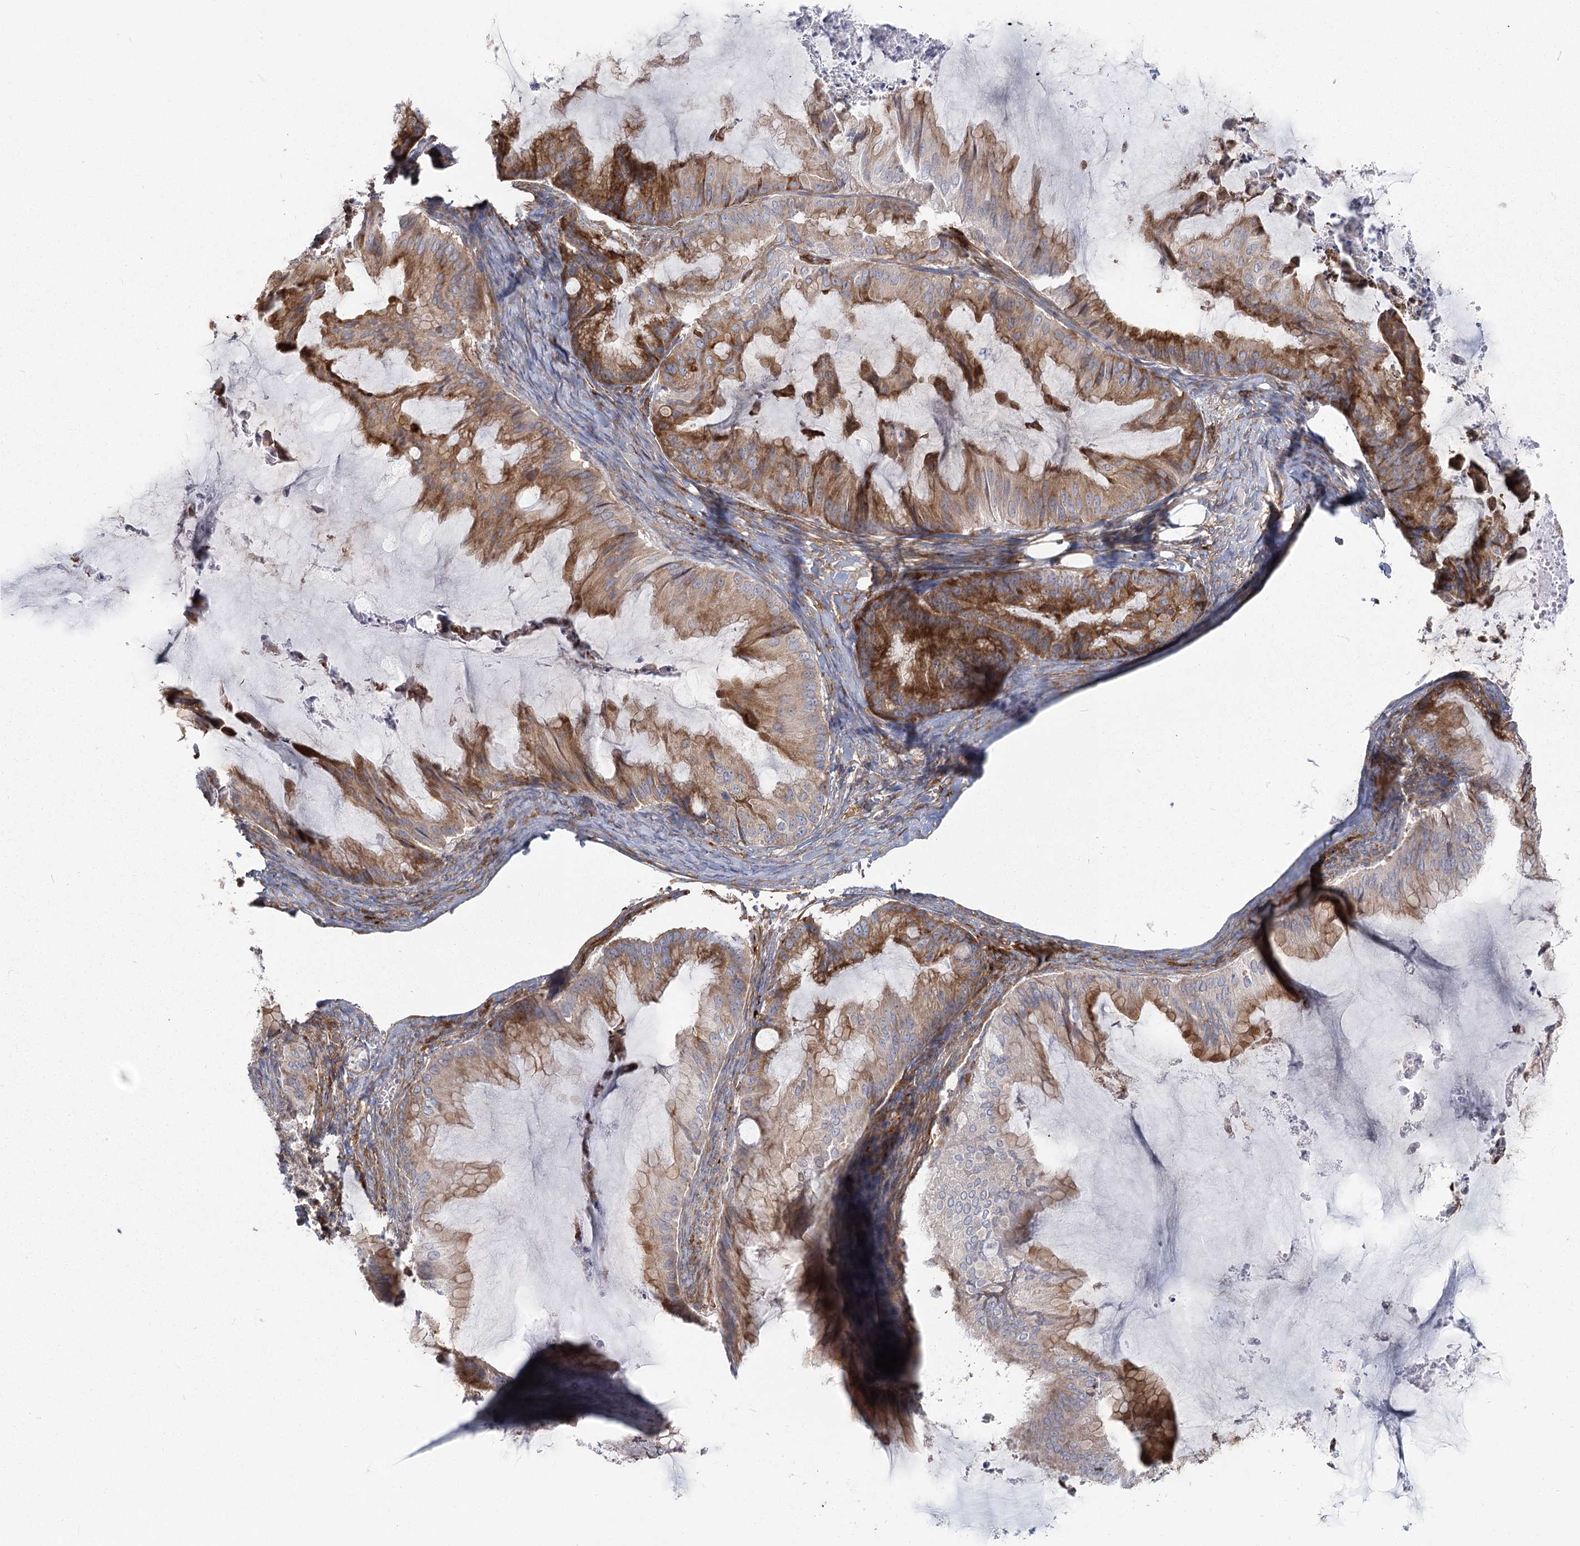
{"staining": {"intensity": "moderate", "quantity": ">75%", "location": "cytoplasmic/membranous"}, "tissue": "ovarian cancer", "cell_type": "Tumor cells", "image_type": "cancer", "snomed": [{"axis": "morphology", "description": "Cystadenocarcinoma, mucinous, NOS"}, {"axis": "topography", "description": "Ovary"}], "caption": "The immunohistochemical stain labels moderate cytoplasmic/membranous positivity in tumor cells of ovarian cancer tissue. Nuclei are stained in blue.", "gene": "HARS2", "patient": {"sex": "female", "age": 71}}